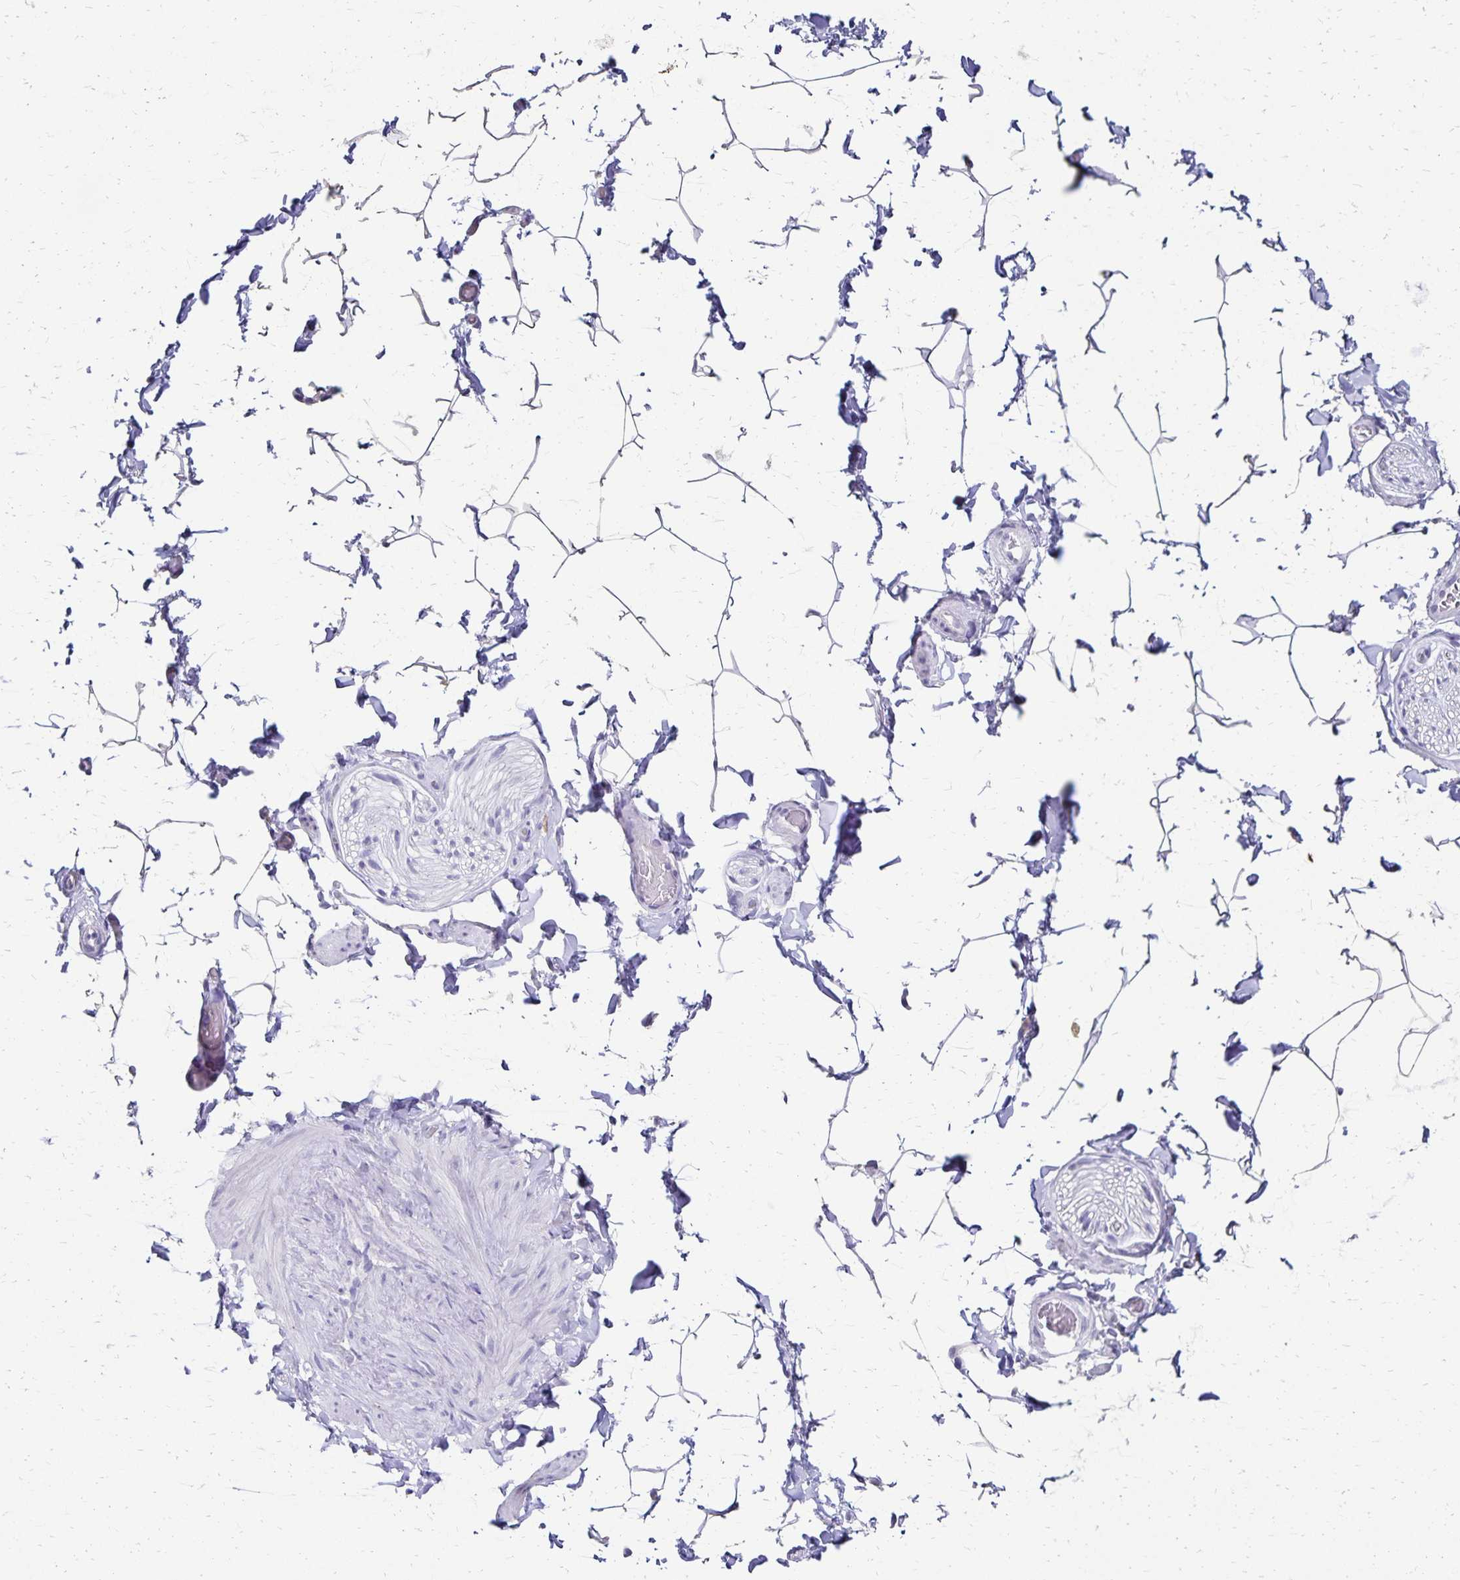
{"staining": {"intensity": "negative", "quantity": "none", "location": "none"}, "tissue": "adipose tissue", "cell_type": "Adipocytes", "image_type": "normal", "snomed": [{"axis": "morphology", "description": "Normal tissue, NOS"}, {"axis": "topography", "description": "Epididymis"}, {"axis": "topography", "description": "Peripheral nerve tissue"}], "caption": "Immunohistochemical staining of normal human adipose tissue displays no significant expression in adipocytes.", "gene": "DYNLT4", "patient": {"sex": "male", "age": 32}}